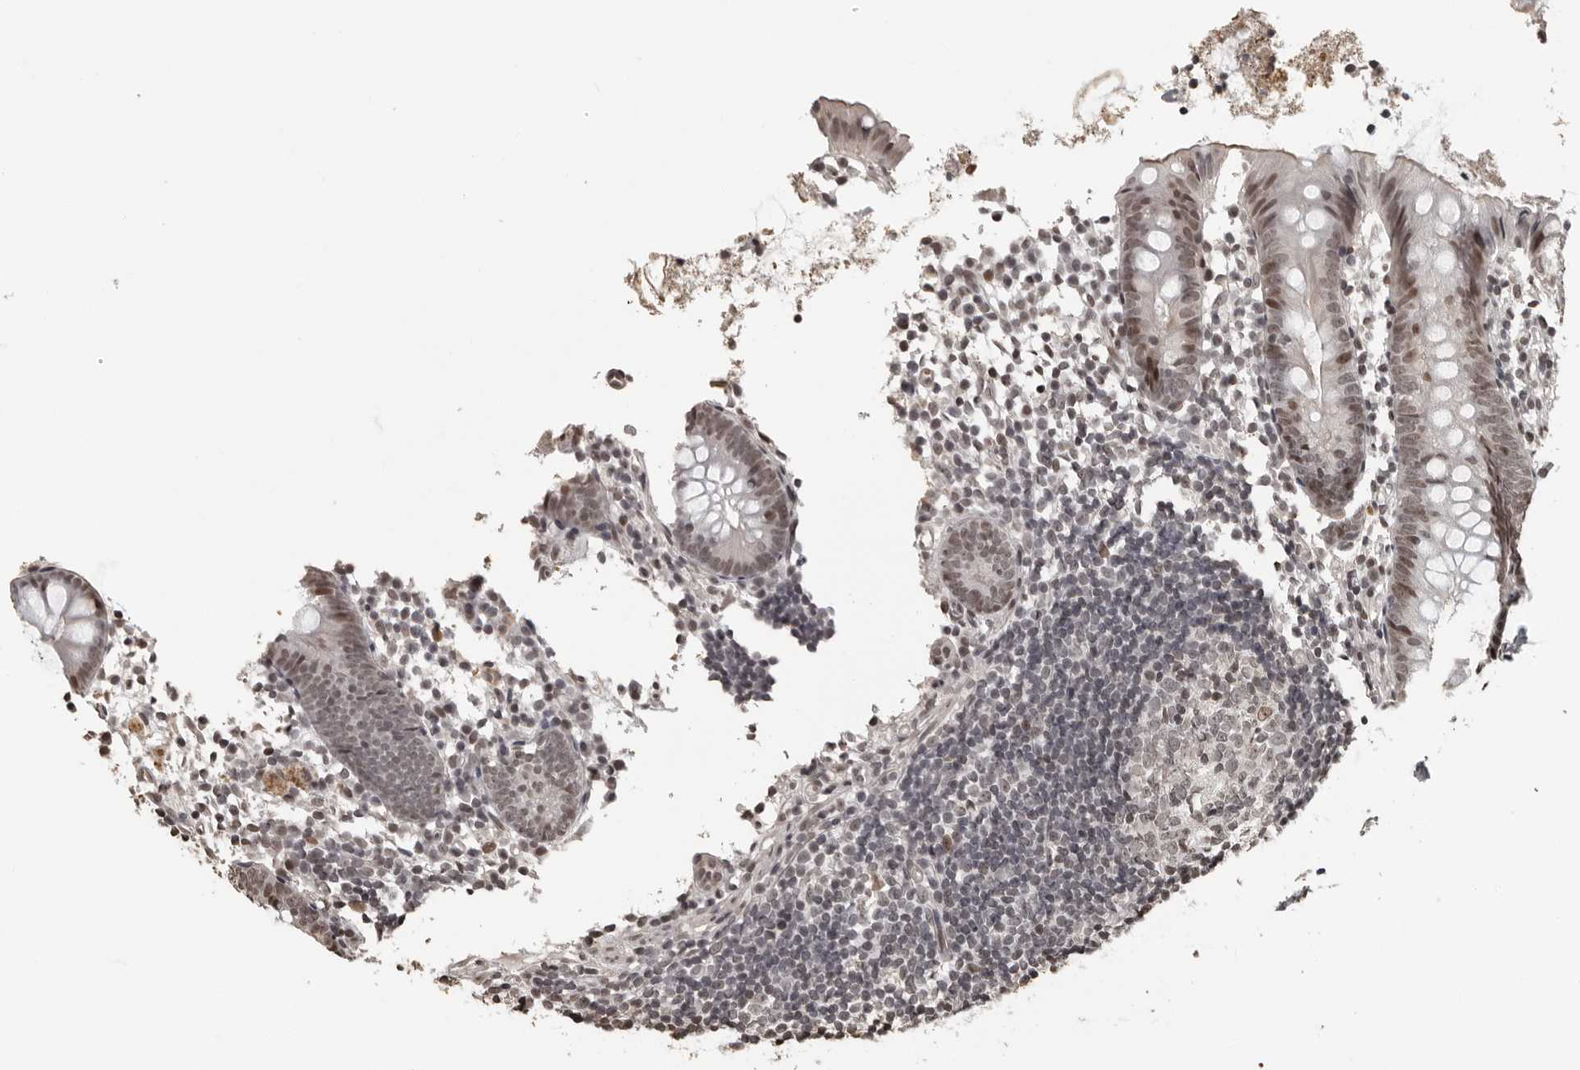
{"staining": {"intensity": "weak", "quantity": ">75%", "location": "nuclear"}, "tissue": "appendix", "cell_type": "Glandular cells", "image_type": "normal", "snomed": [{"axis": "morphology", "description": "Normal tissue, NOS"}, {"axis": "topography", "description": "Appendix"}], "caption": "DAB immunohistochemical staining of benign appendix displays weak nuclear protein expression in about >75% of glandular cells.", "gene": "ORC1", "patient": {"sex": "female", "age": 20}}